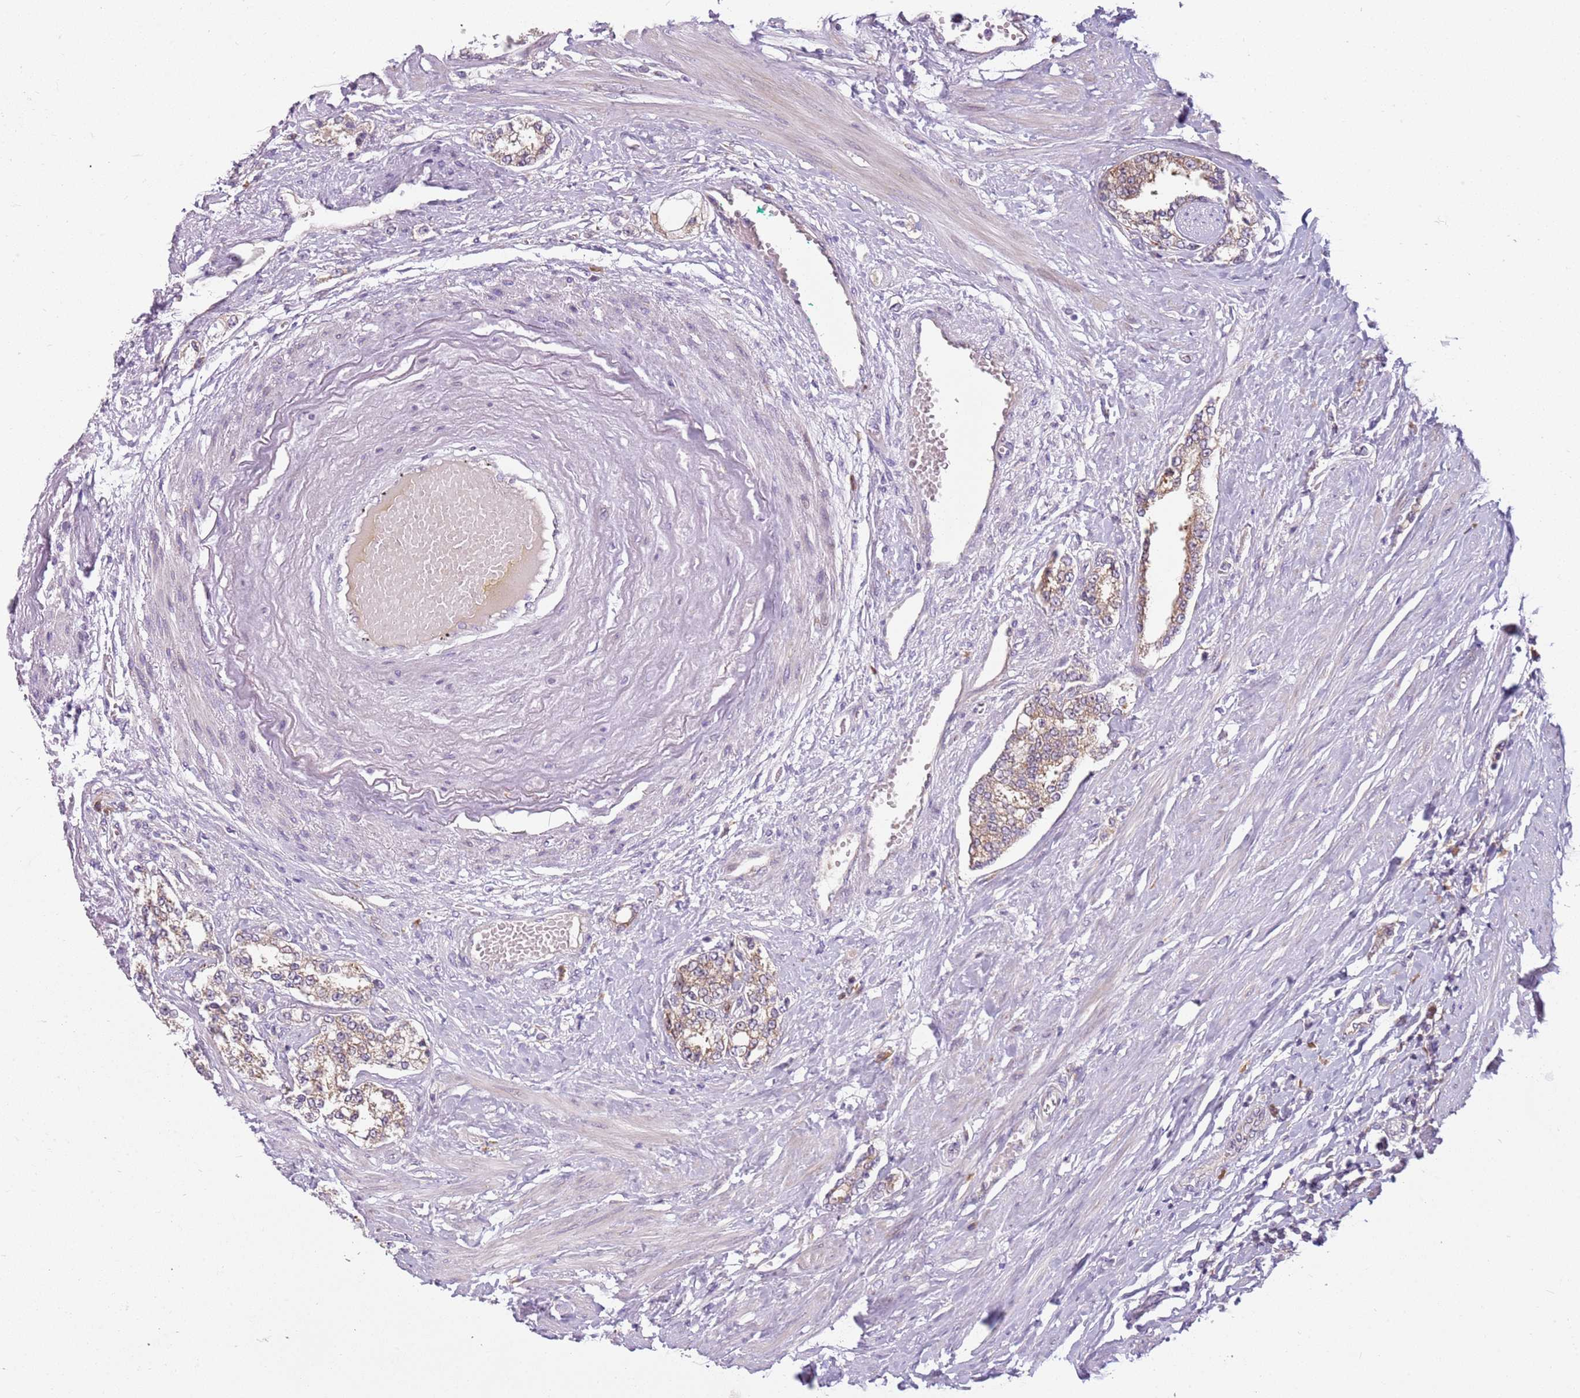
{"staining": {"intensity": "moderate", "quantity": "<25%", "location": "cytoplasmic/membranous"}, "tissue": "prostate cancer", "cell_type": "Tumor cells", "image_type": "cancer", "snomed": [{"axis": "morphology", "description": "Adenocarcinoma, High grade"}, {"axis": "topography", "description": "Prostate"}], "caption": "Prostate cancer (adenocarcinoma (high-grade)) tissue exhibits moderate cytoplasmic/membranous staining in about <25% of tumor cells", "gene": "RPS28", "patient": {"sex": "male", "age": 64}}